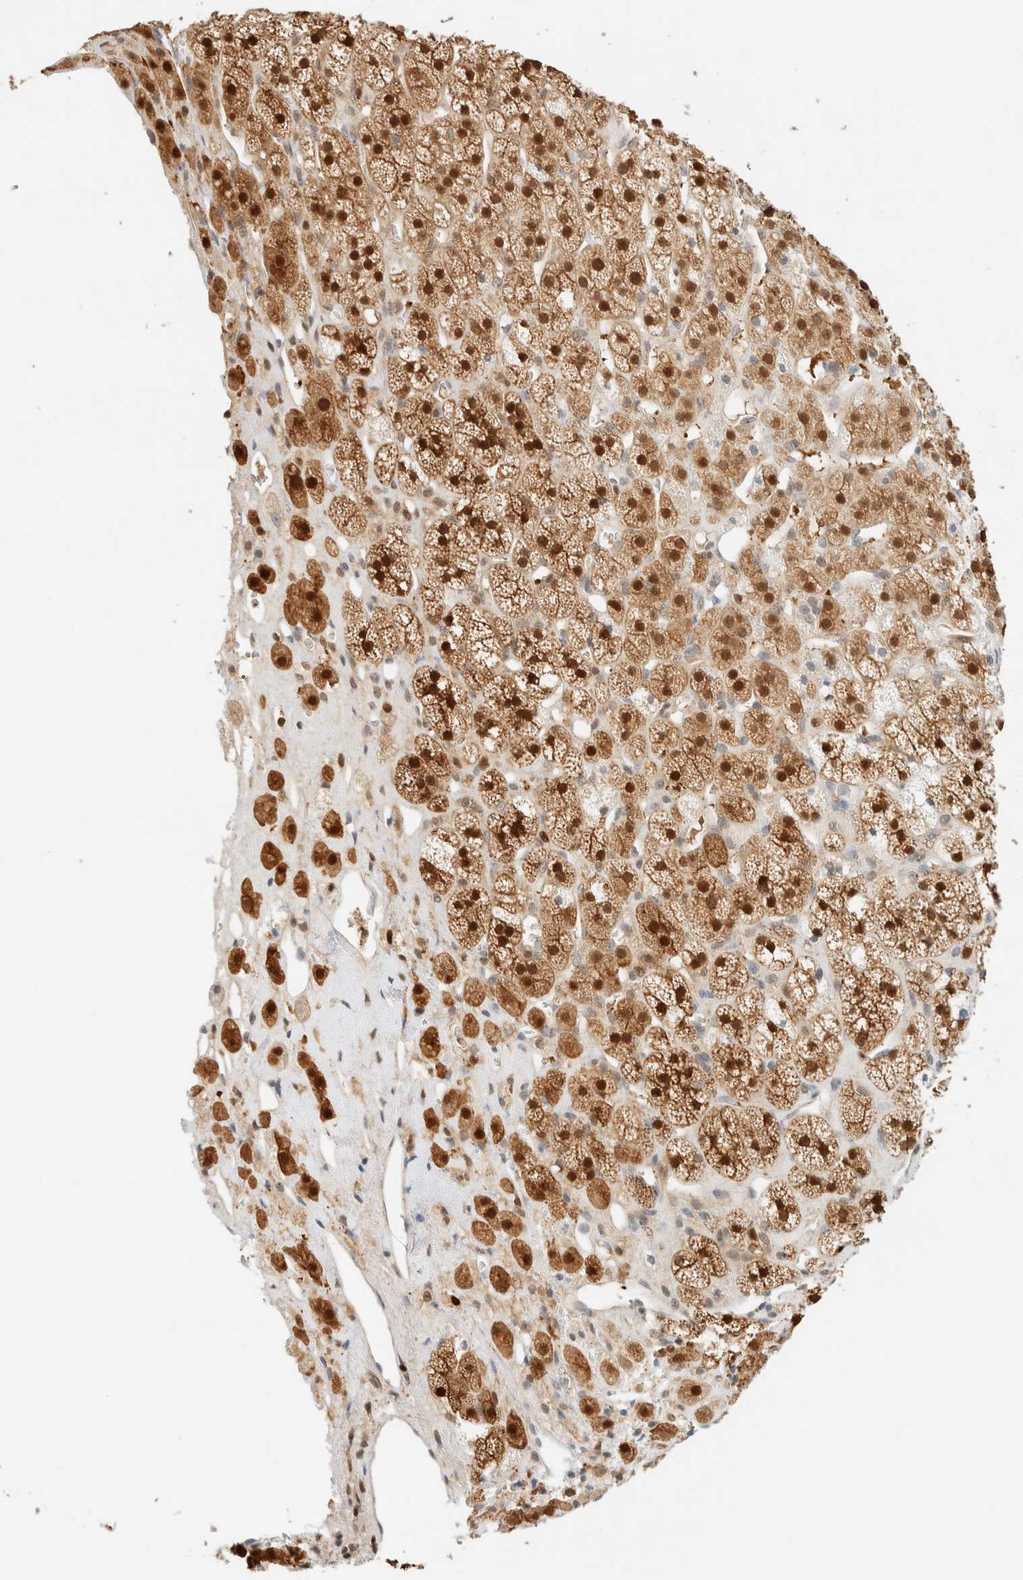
{"staining": {"intensity": "strong", "quantity": ">75%", "location": "cytoplasmic/membranous,nuclear"}, "tissue": "adrenal gland", "cell_type": "Glandular cells", "image_type": "normal", "snomed": [{"axis": "morphology", "description": "Normal tissue, NOS"}, {"axis": "topography", "description": "Adrenal gland"}], "caption": "Glandular cells exhibit high levels of strong cytoplasmic/membranous,nuclear positivity in about >75% of cells in normal adrenal gland.", "gene": "ZBTB37", "patient": {"sex": "male", "age": 56}}